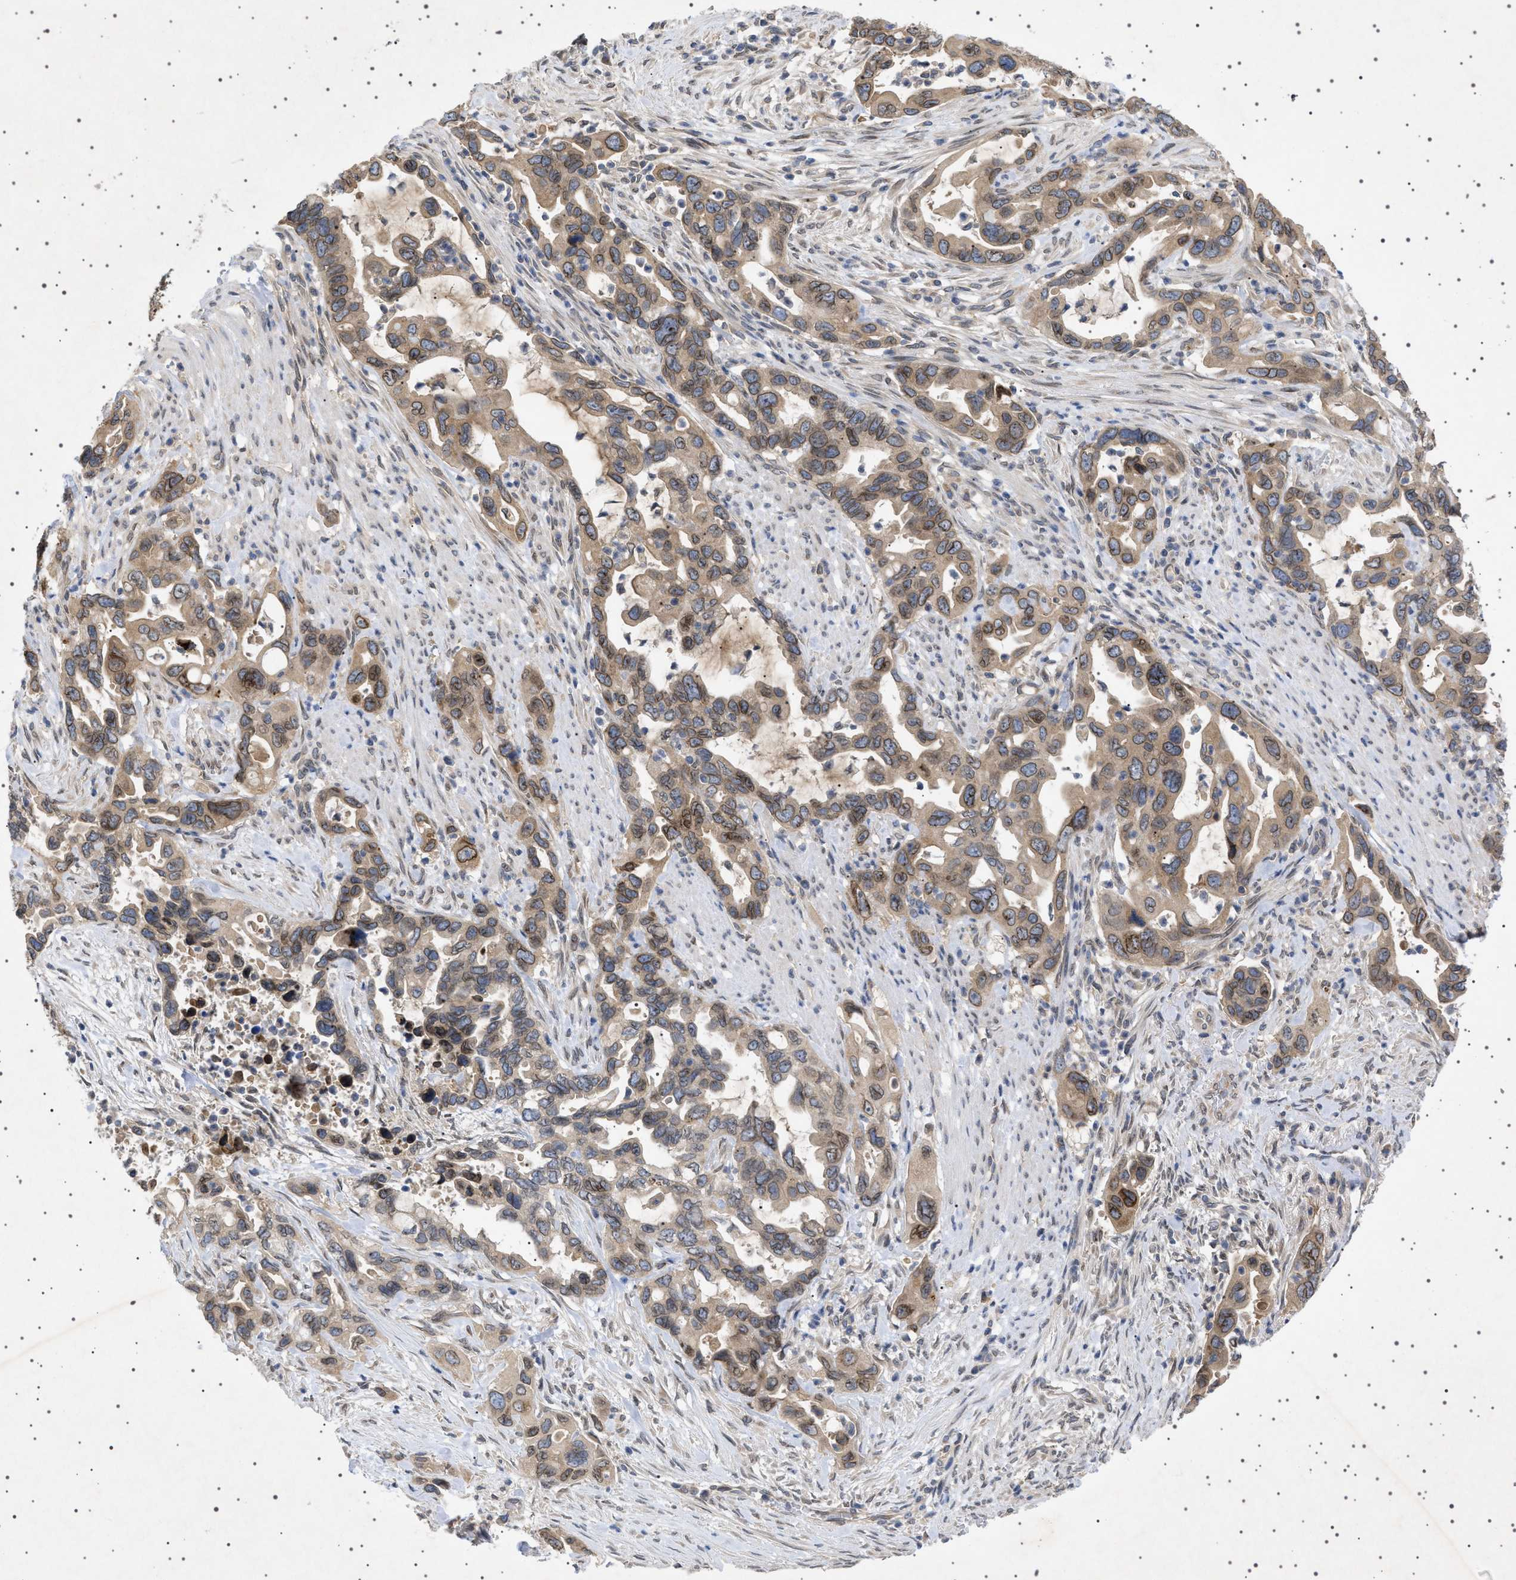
{"staining": {"intensity": "moderate", "quantity": ">75%", "location": "cytoplasmic/membranous,nuclear"}, "tissue": "pancreatic cancer", "cell_type": "Tumor cells", "image_type": "cancer", "snomed": [{"axis": "morphology", "description": "Adenocarcinoma, NOS"}, {"axis": "topography", "description": "Pancreas"}], "caption": "Protein expression analysis of pancreatic cancer (adenocarcinoma) reveals moderate cytoplasmic/membranous and nuclear expression in approximately >75% of tumor cells. The protein is stained brown, and the nuclei are stained in blue (DAB IHC with brightfield microscopy, high magnification).", "gene": "NUP93", "patient": {"sex": "female", "age": 70}}